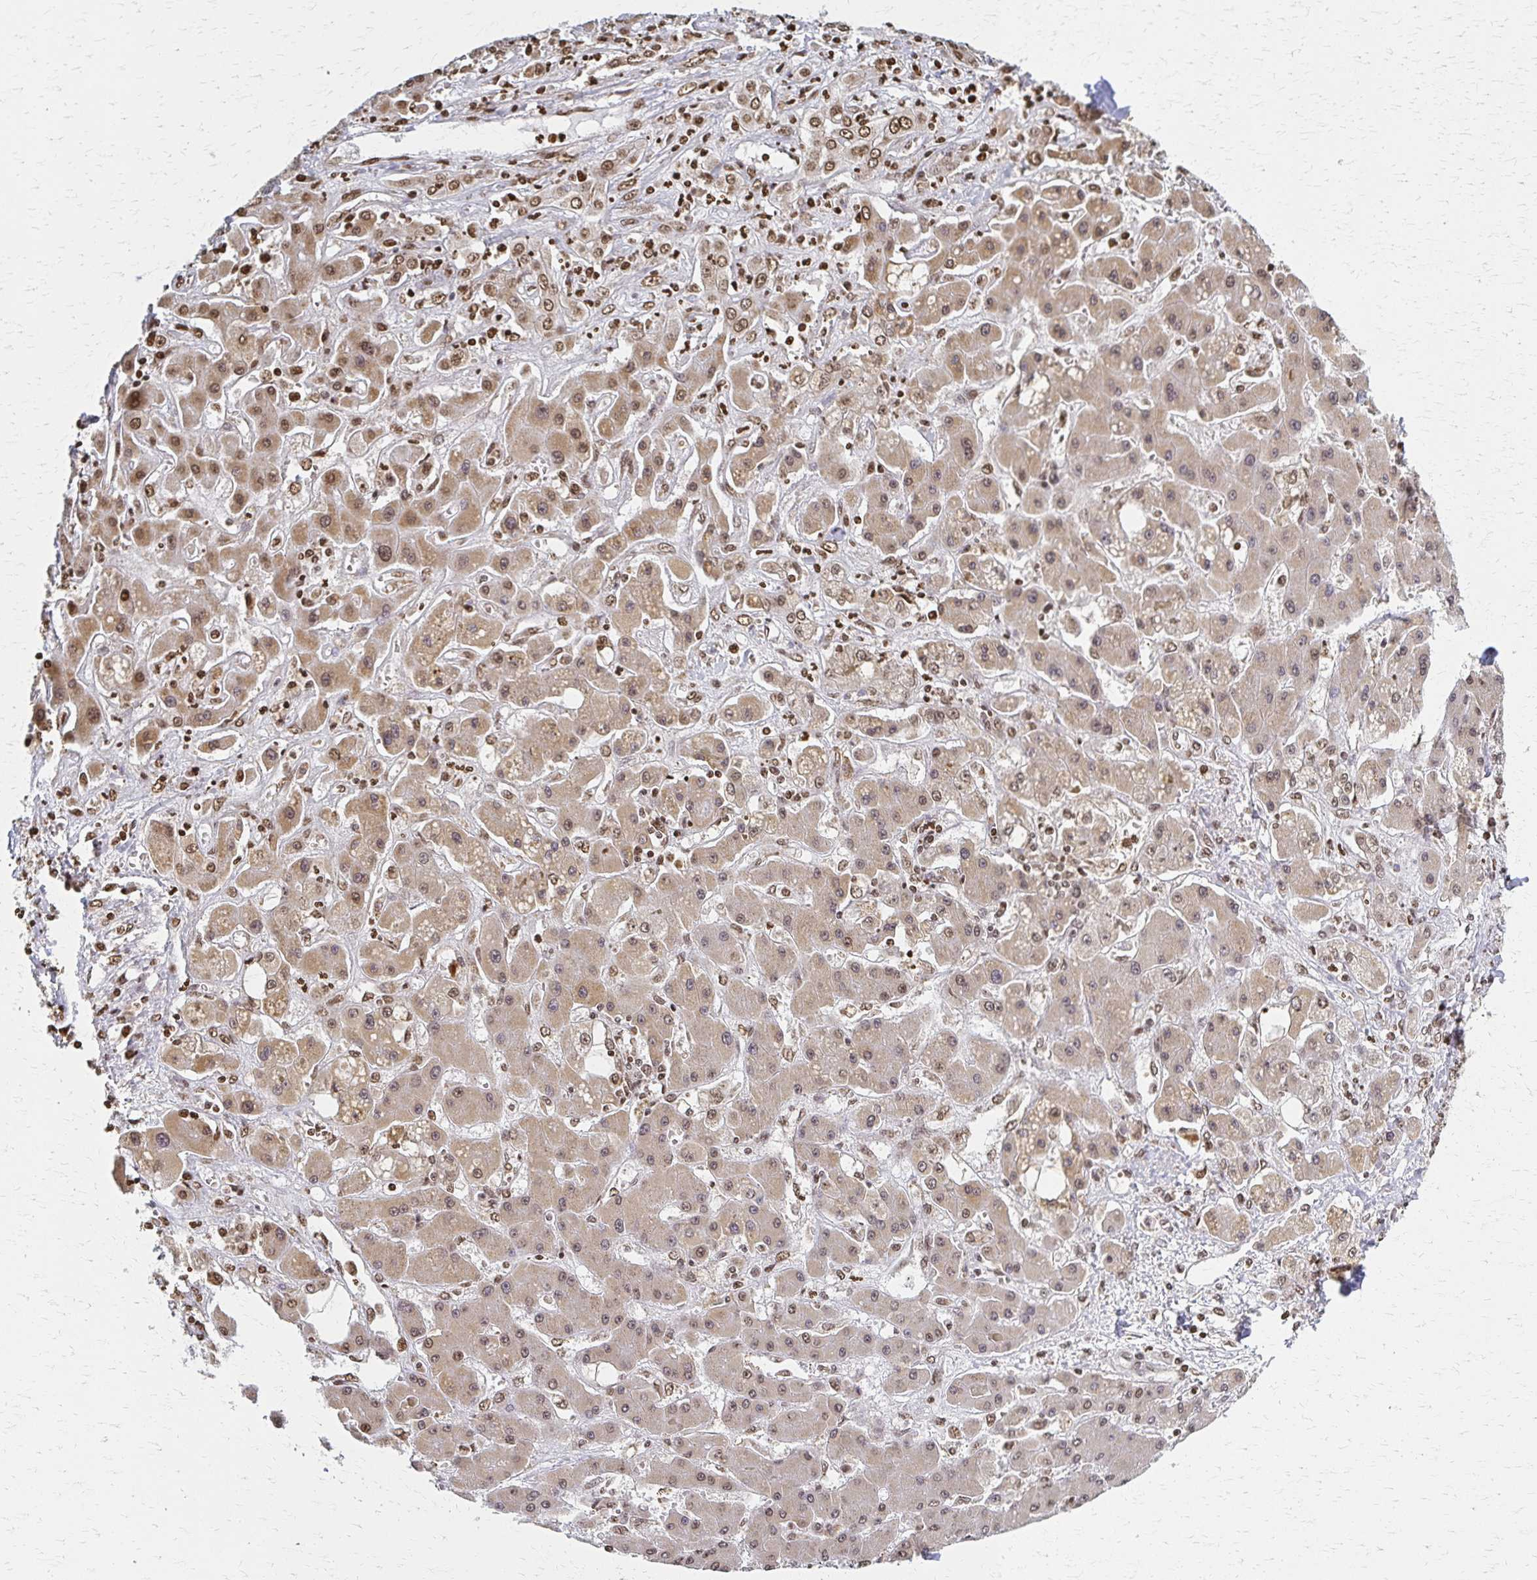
{"staining": {"intensity": "moderate", "quantity": ">75%", "location": "nuclear"}, "tissue": "liver cancer", "cell_type": "Tumor cells", "image_type": "cancer", "snomed": [{"axis": "morphology", "description": "Cholangiocarcinoma"}, {"axis": "topography", "description": "Liver"}], "caption": "Liver cancer was stained to show a protein in brown. There is medium levels of moderate nuclear expression in about >75% of tumor cells. Using DAB (3,3'-diaminobenzidine) (brown) and hematoxylin (blue) stains, captured at high magnification using brightfield microscopy.", "gene": "HOXA9", "patient": {"sex": "male", "age": 67}}